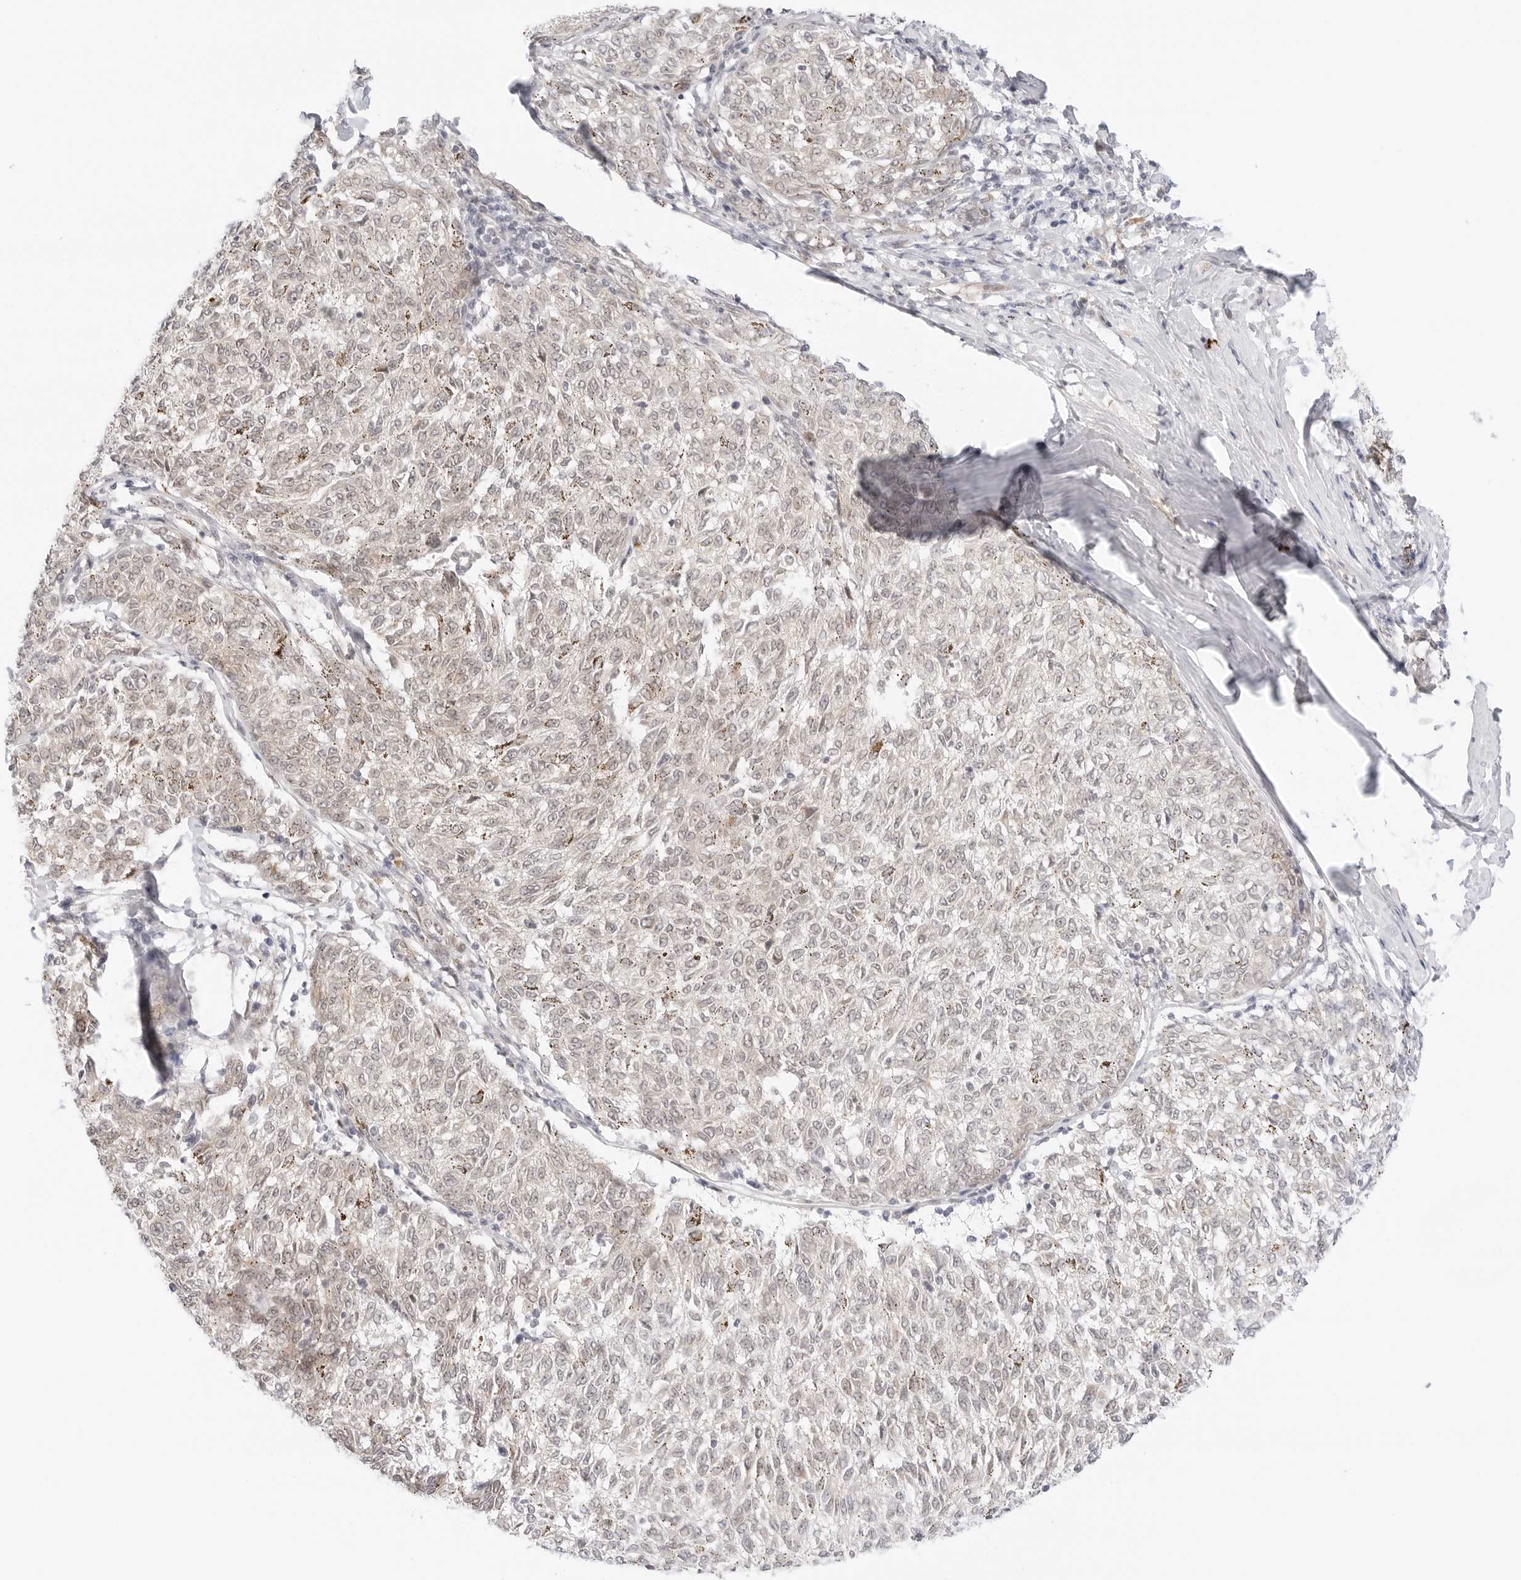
{"staining": {"intensity": "negative", "quantity": "none", "location": "none"}, "tissue": "melanoma", "cell_type": "Tumor cells", "image_type": "cancer", "snomed": [{"axis": "morphology", "description": "Malignant melanoma, NOS"}, {"axis": "topography", "description": "Skin"}], "caption": "The image demonstrates no significant staining in tumor cells of melanoma.", "gene": "HIPK3", "patient": {"sex": "female", "age": 72}}